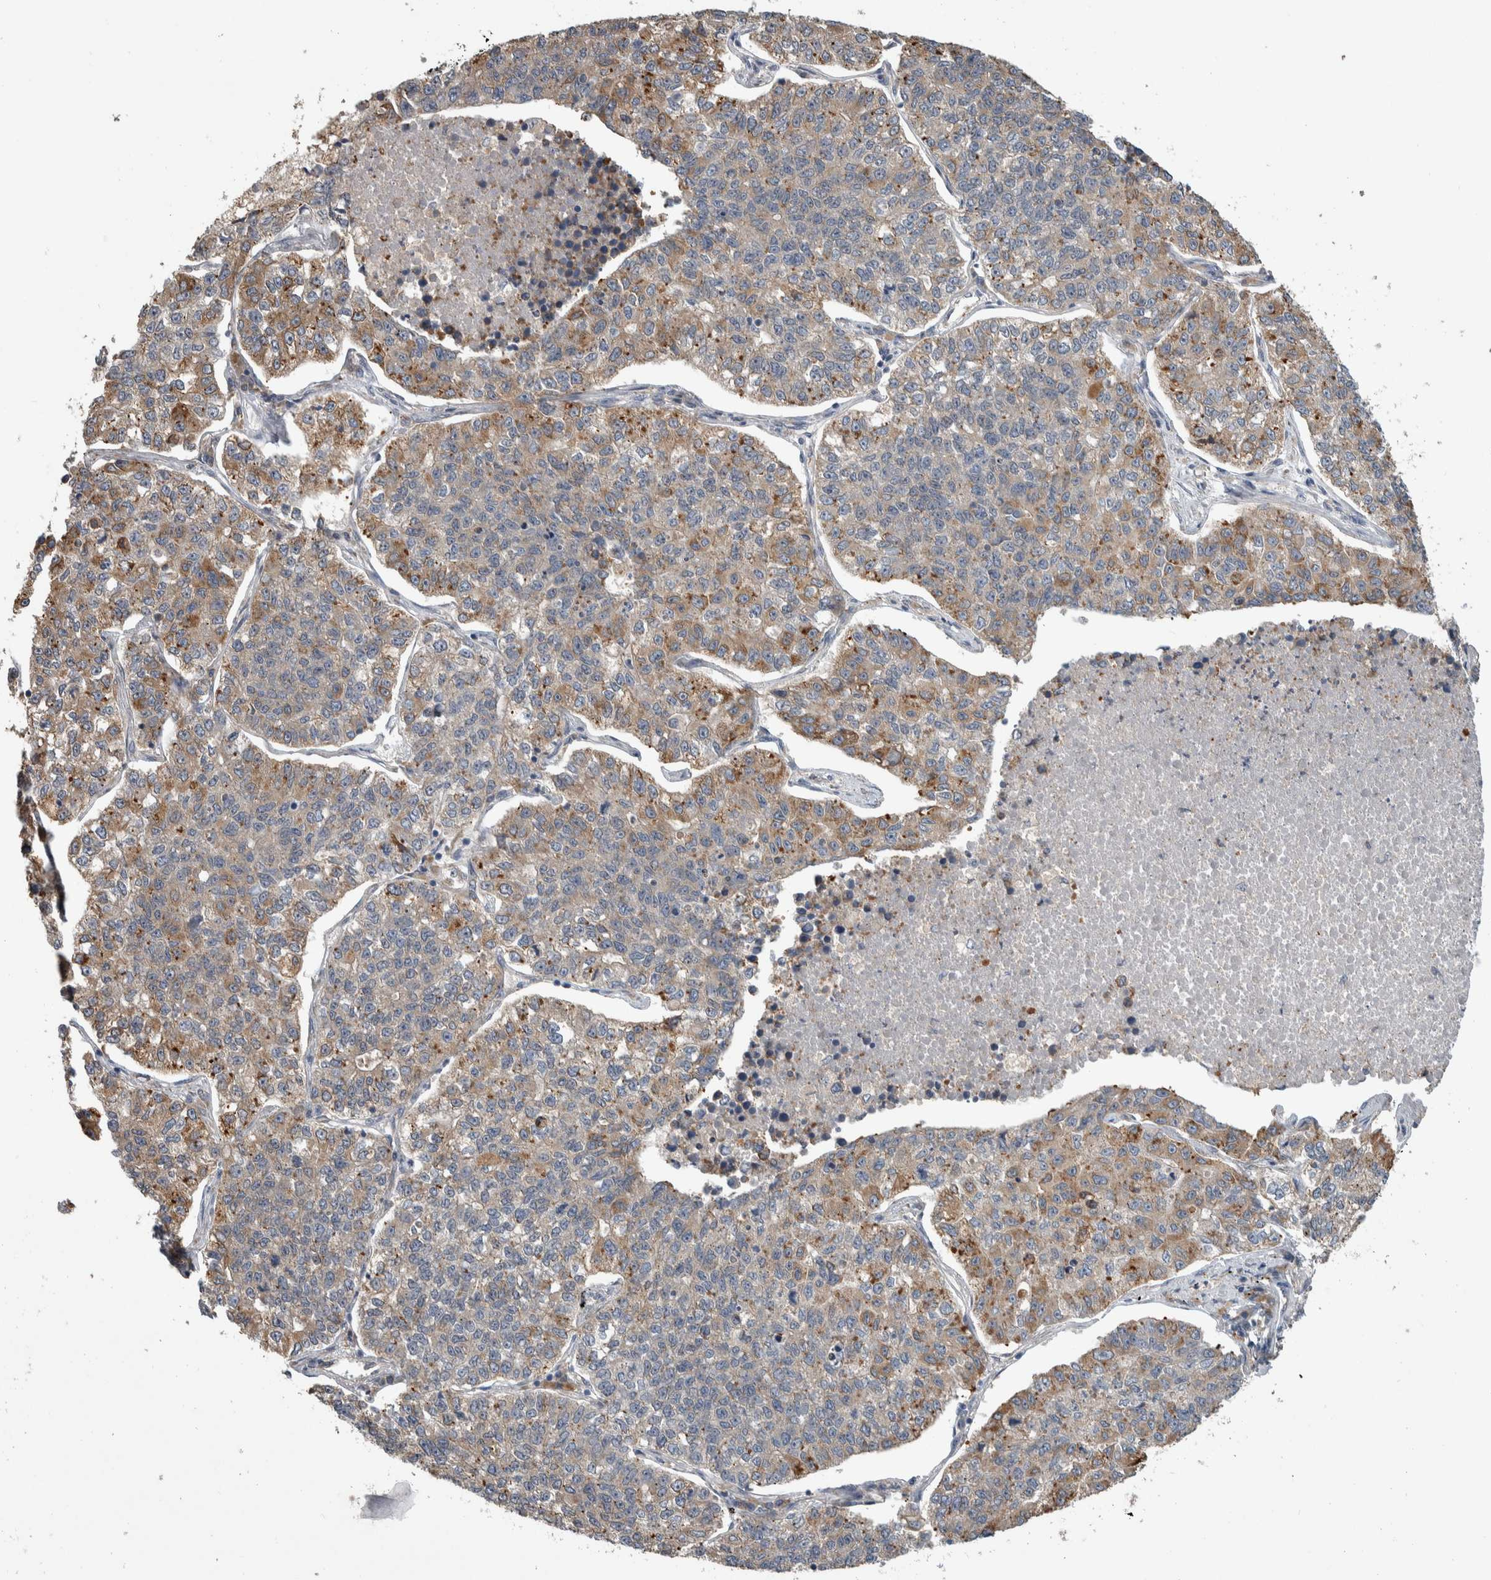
{"staining": {"intensity": "moderate", "quantity": "<25%", "location": "cytoplasmic/membranous"}, "tissue": "lung cancer", "cell_type": "Tumor cells", "image_type": "cancer", "snomed": [{"axis": "morphology", "description": "Adenocarcinoma, NOS"}, {"axis": "topography", "description": "Lung"}], "caption": "Brown immunohistochemical staining in human lung cancer (adenocarcinoma) displays moderate cytoplasmic/membranous expression in about <25% of tumor cells. (Stains: DAB in brown, nuclei in blue, Microscopy: brightfield microscopy at high magnification).", "gene": "PRDM4", "patient": {"sex": "male", "age": 49}}